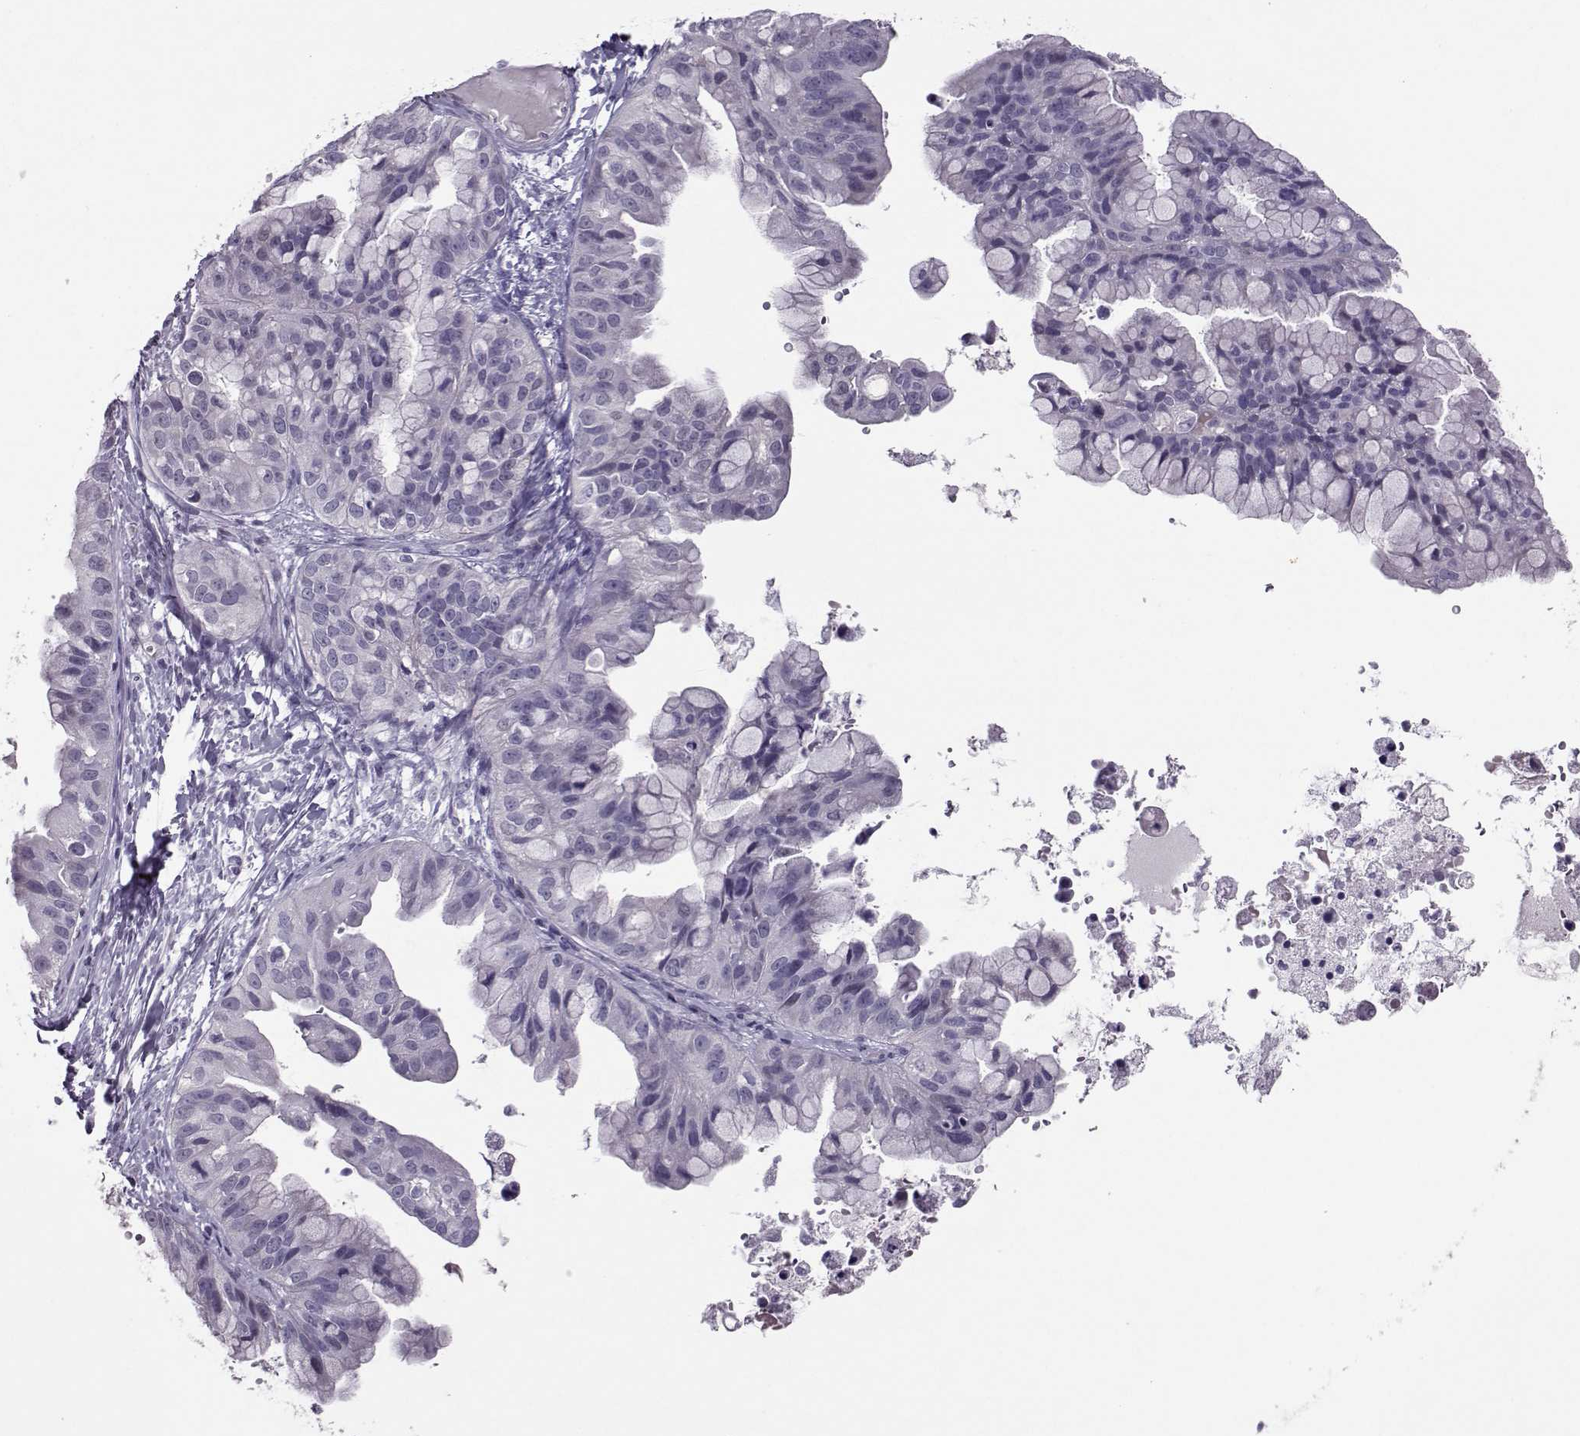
{"staining": {"intensity": "negative", "quantity": "none", "location": "none"}, "tissue": "ovarian cancer", "cell_type": "Tumor cells", "image_type": "cancer", "snomed": [{"axis": "morphology", "description": "Cystadenocarcinoma, mucinous, NOS"}, {"axis": "topography", "description": "Ovary"}], "caption": "Tumor cells are negative for brown protein staining in ovarian mucinous cystadenocarcinoma.", "gene": "ASRGL1", "patient": {"sex": "female", "age": 76}}